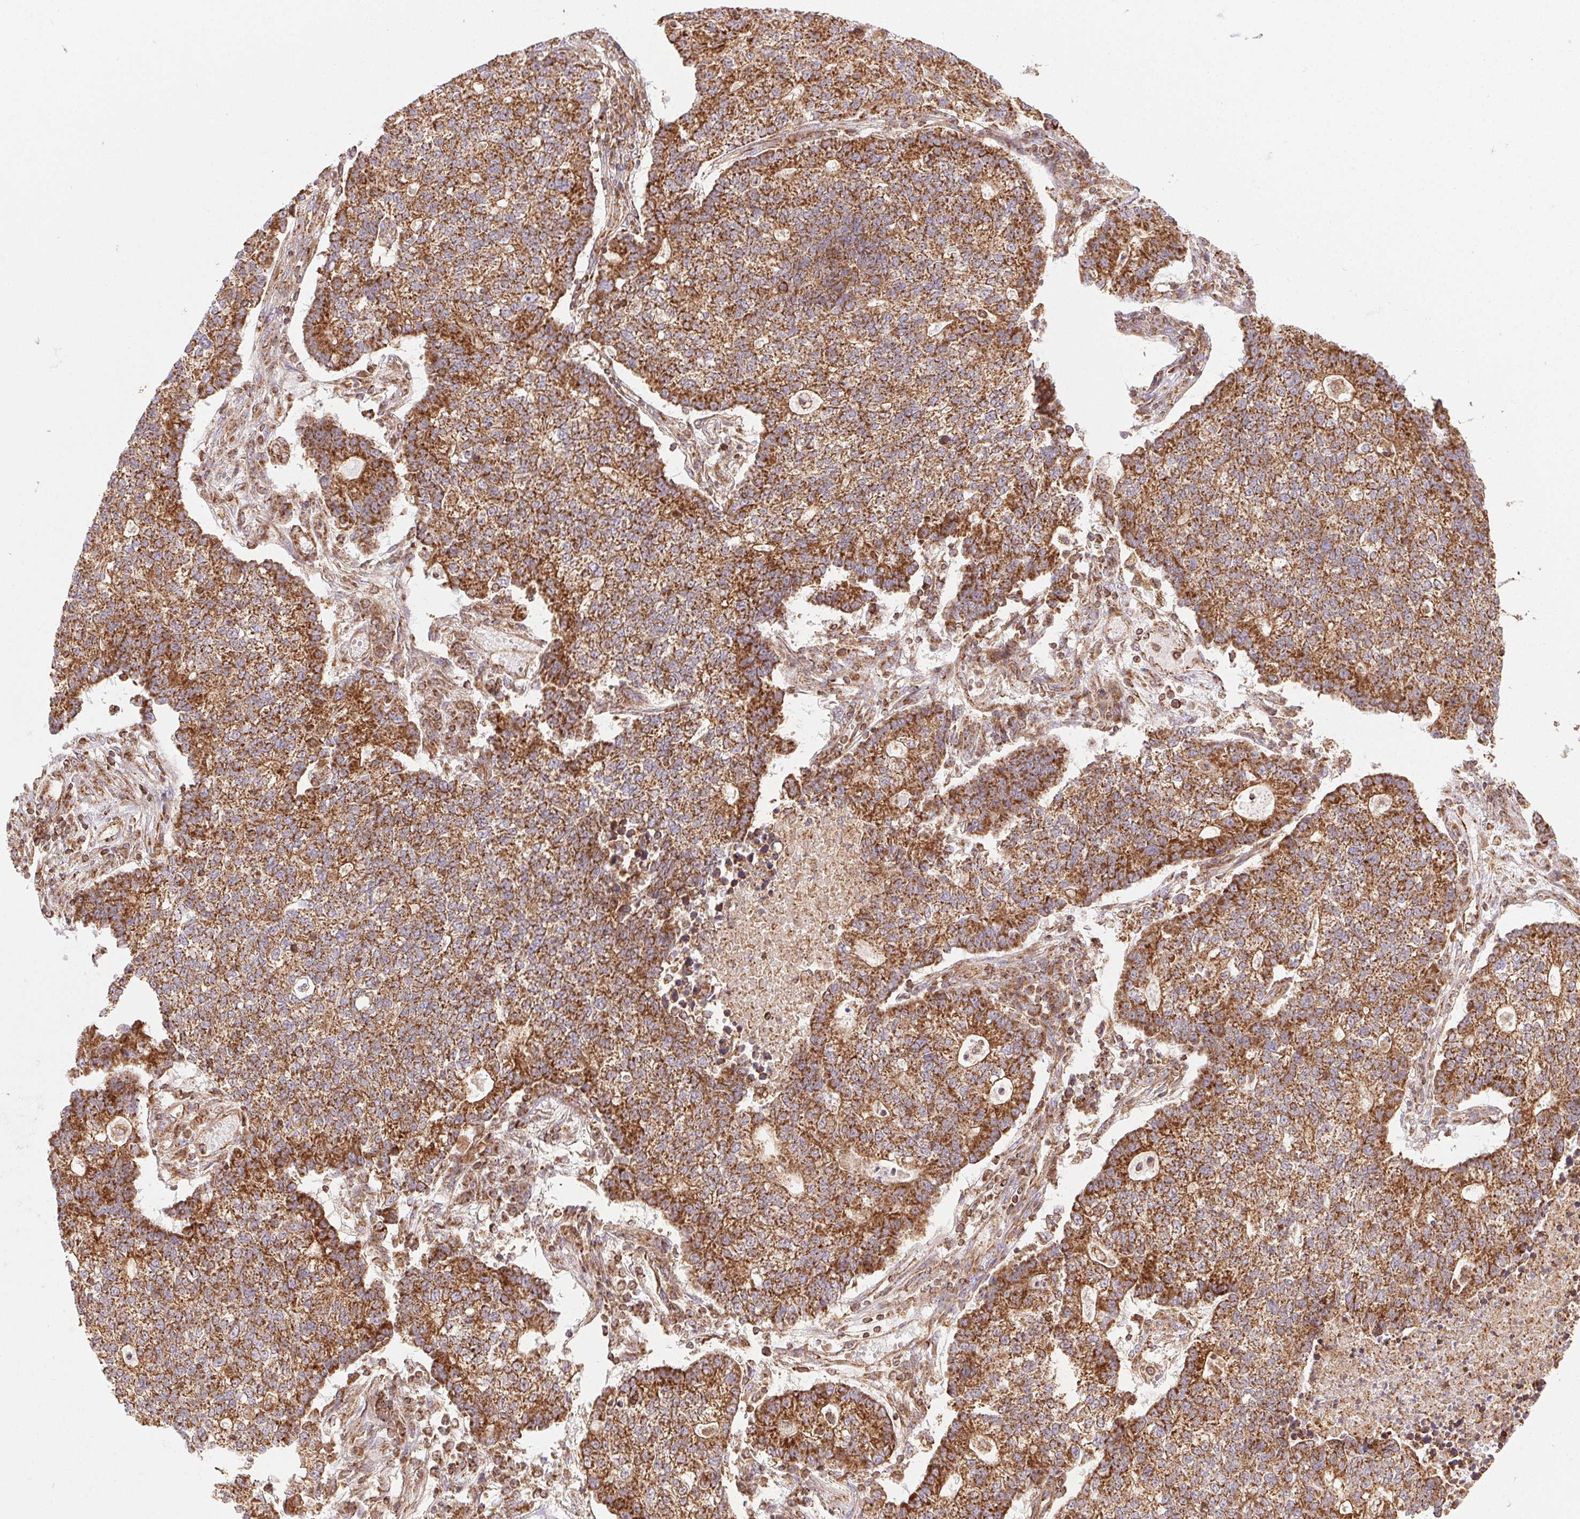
{"staining": {"intensity": "strong", "quantity": ">75%", "location": "cytoplasmic/membranous"}, "tissue": "lung cancer", "cell_type": "Tumor cells", "image_type": "cancer", "snomed": [{"axis": "morphology", "description": "Adenocarcinoma, NOS"}, {"axis": "topography", "description": "Lung"}], "caption": "A brown stain shows strong cytoplasmic/membranous expression of a protein in human lung adenocarcinoma tumor cells.", "gene": "CLPB", "patient": {"sex": "male", "age": 57}}